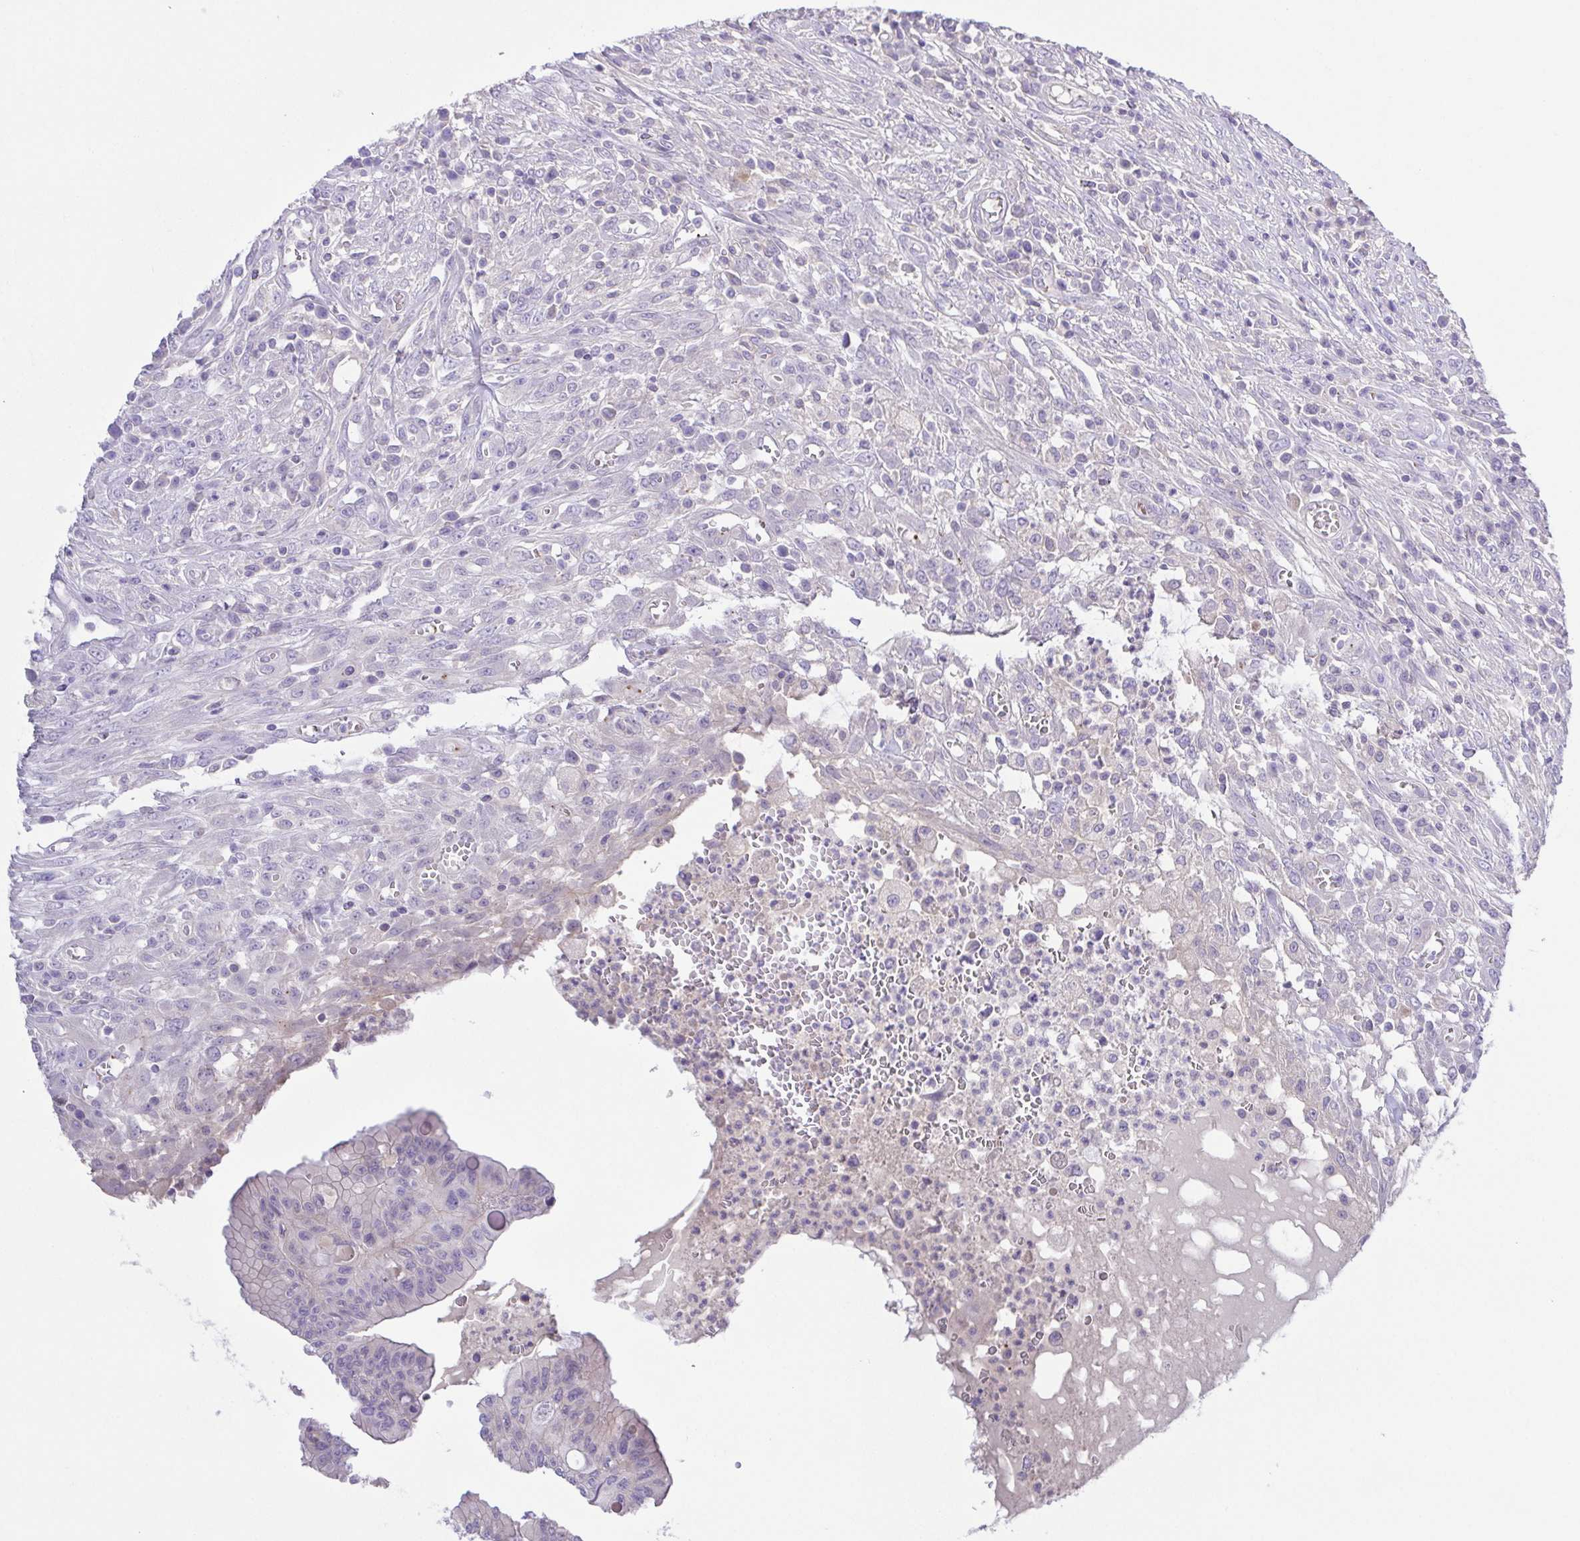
{"staining": {"intensity": "negative", "quantity": "none", "location": "none"}, "tissue": "colorectal cancer", "cell_type": "Tumor cells", "image_type": "cancer", "snomed": [{"axis": "morphology", "description": "Adenocarcinoma, NOS"}, {"axis": "topography", "description": "Colon"}], "caption": "This micrograph is of adenocarcinoma (colorectal) stained with IHC to label a protein in brown with the nuclei are counter-stained blue. There is no expression in tumor cells.", "gene": "PRR14L", "patient": {"sex": "male", "age": 65}}